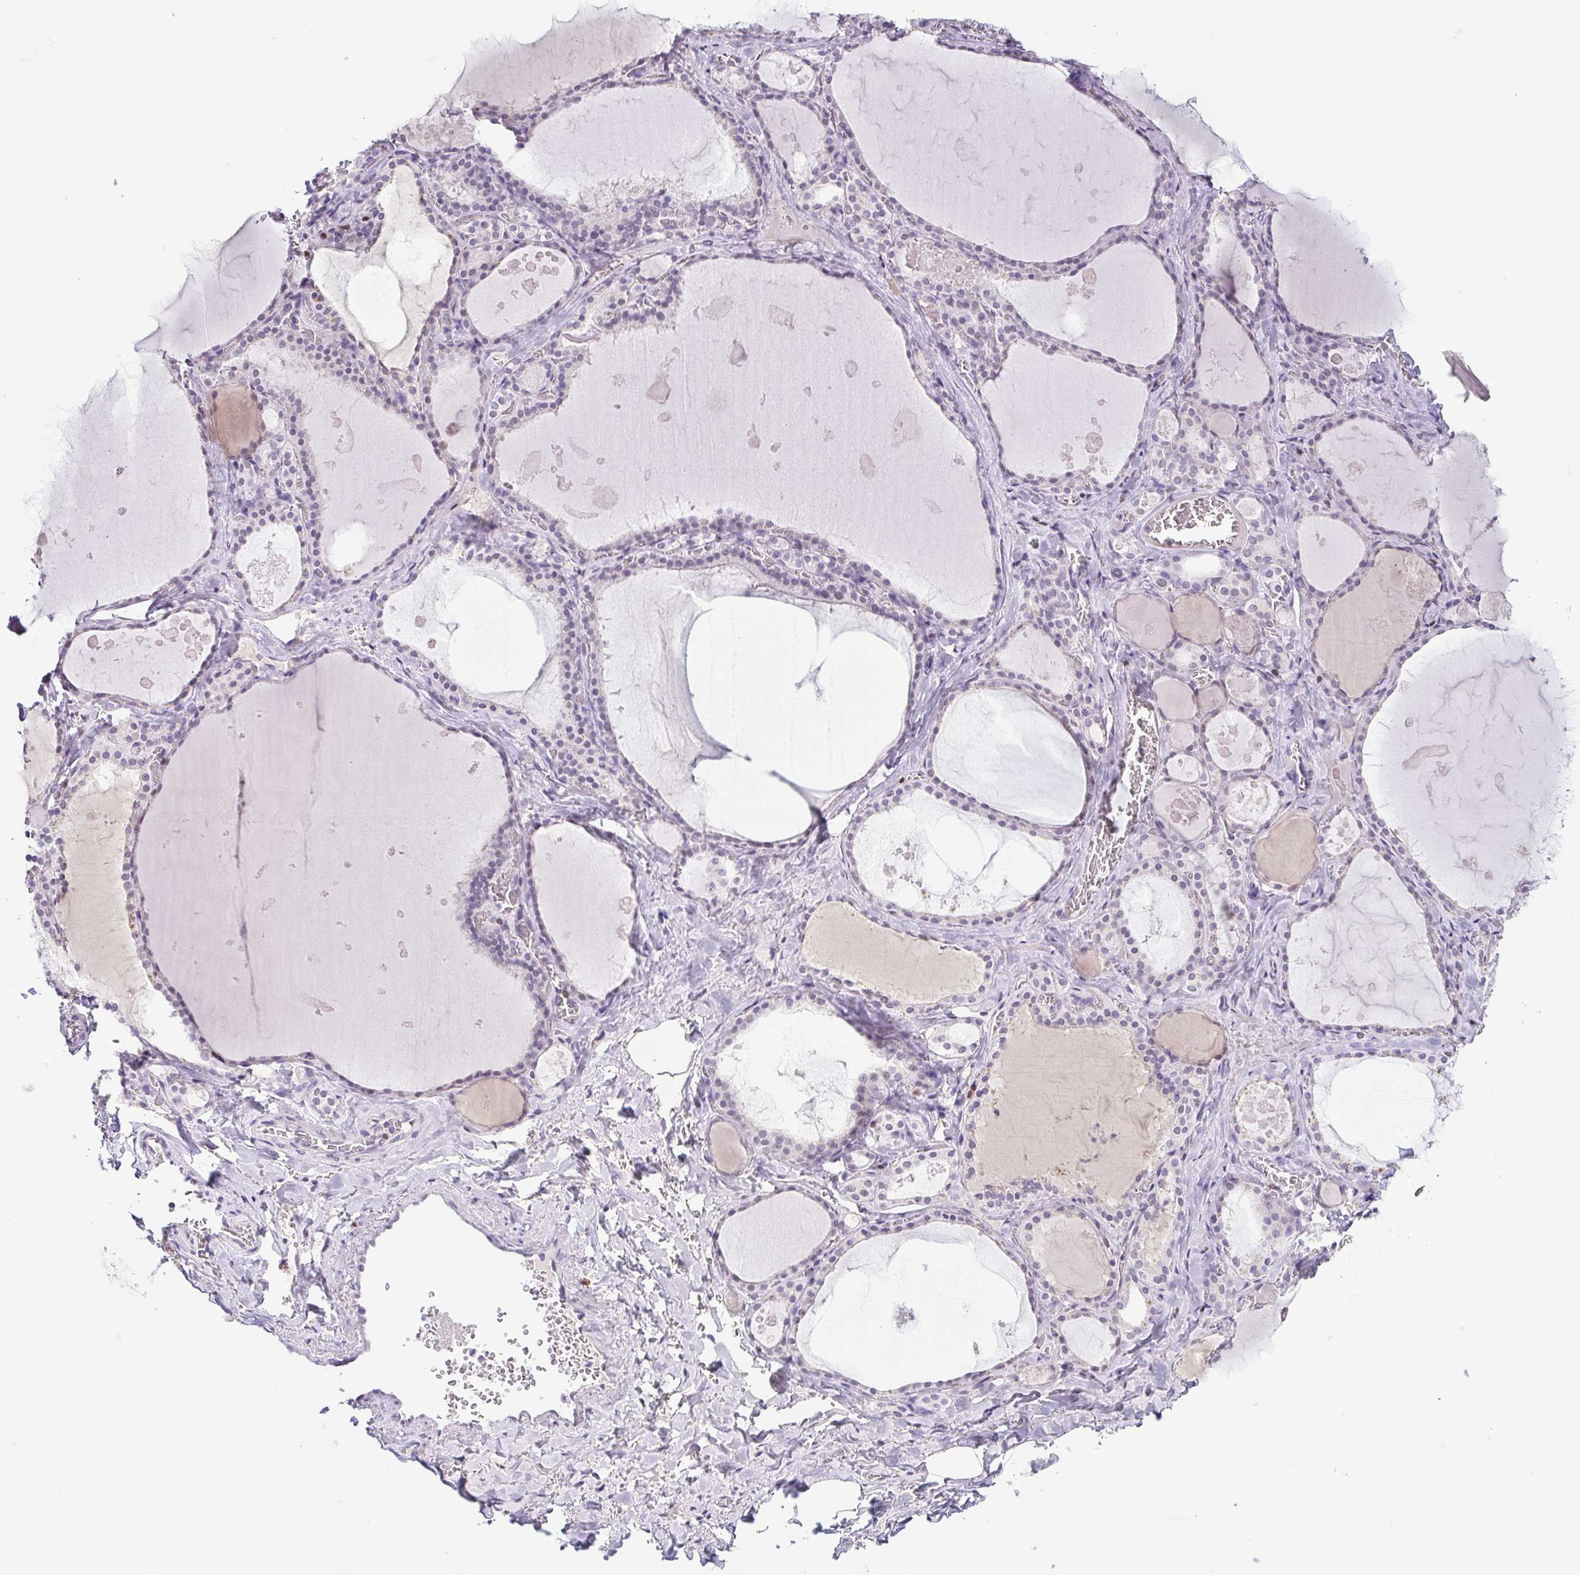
{"staining": {"intensity": "negative", "quantity": "none", "location": "none"}, "tissue": "thyroid gland", "cell_type": "Glandular cells", "image_type": "normal", "snomed": [{"axis": "morphology", "description": "Normal tissue, NOS"}, {"axis": "topography", "description": "Thyroid gland"}], "caption": "Protein analysis of unremarkable thyroid gland displays no significant staining in glandular cells.", "gene": "TCF3", "patient": {"sex": "male", "age": 56}}